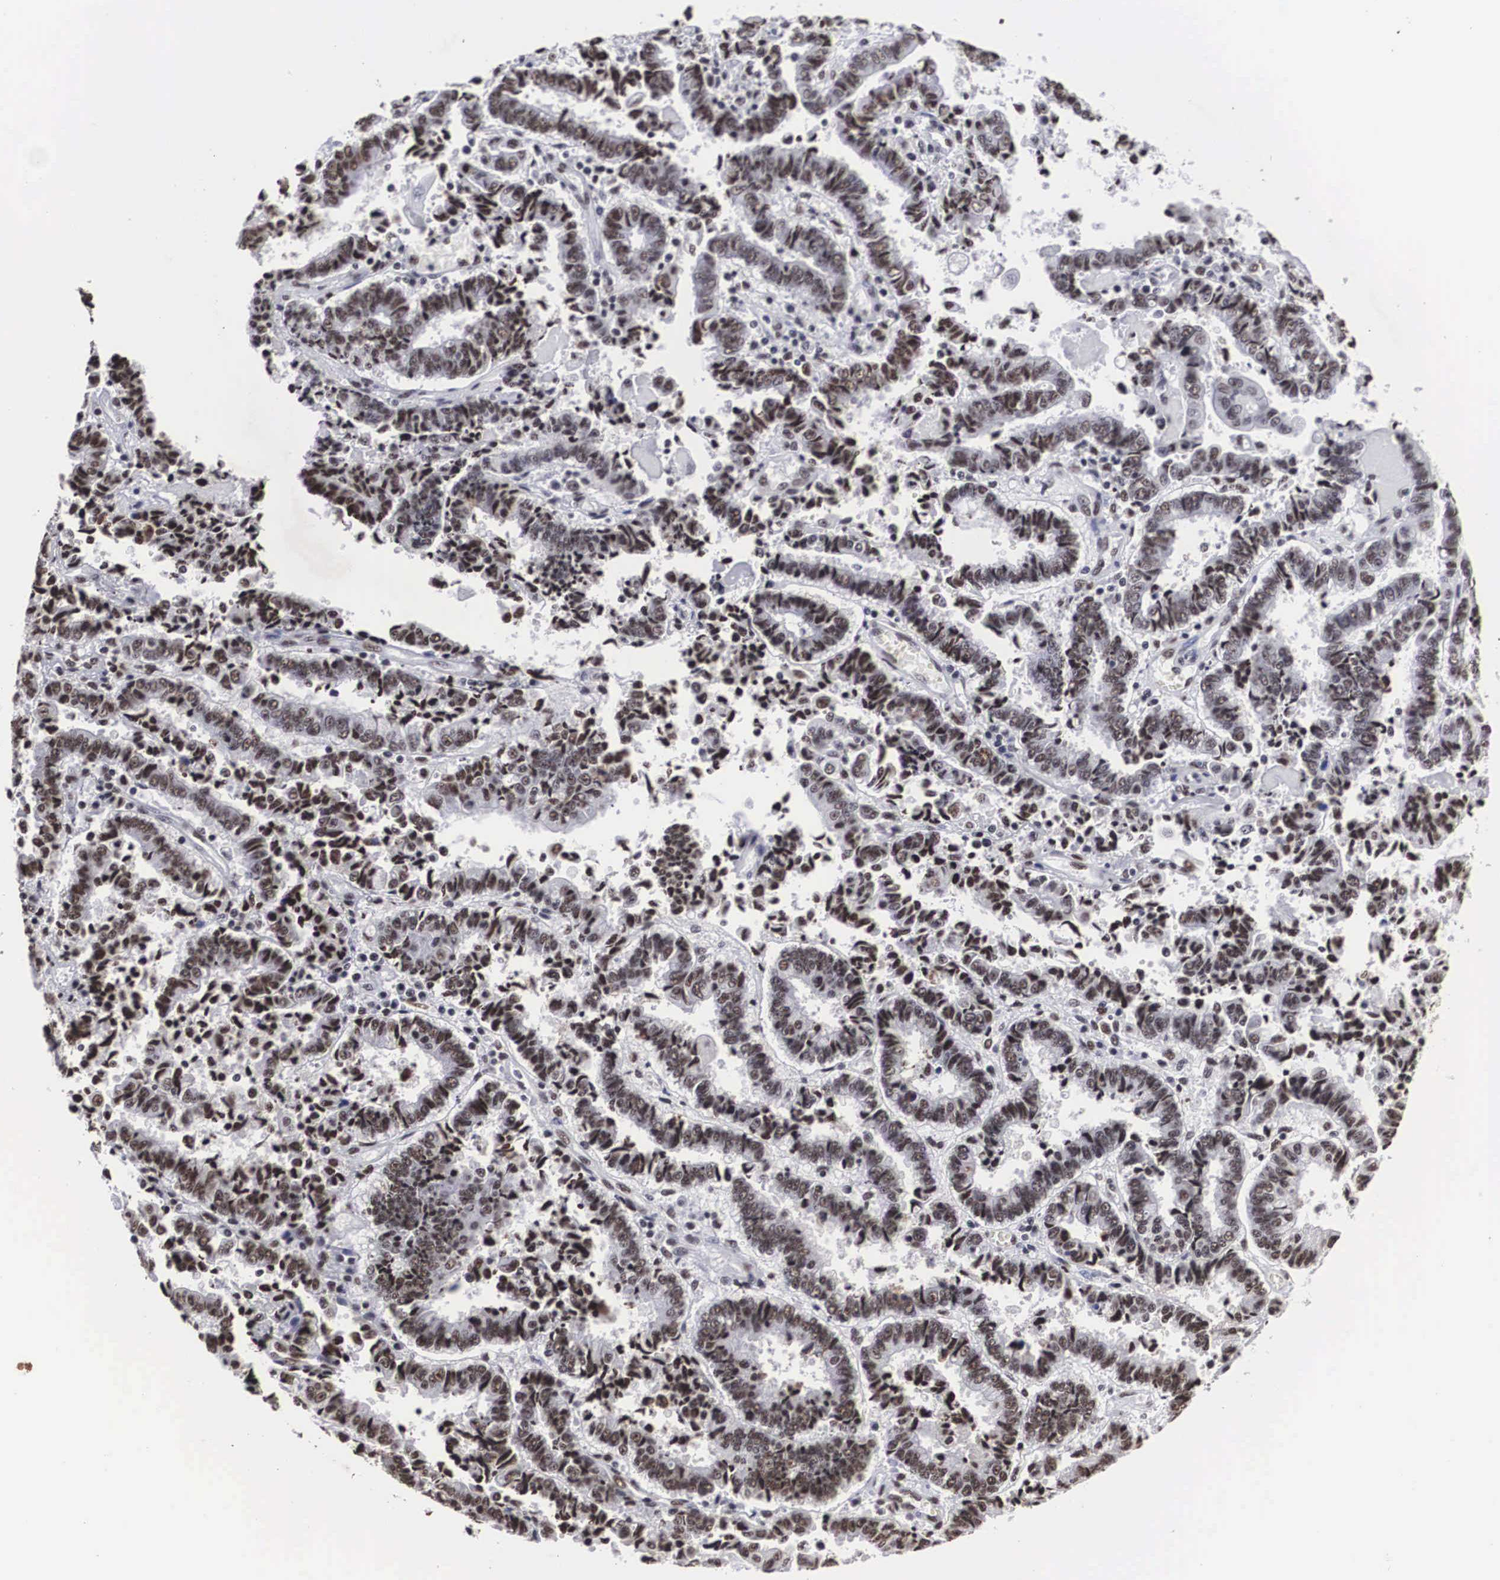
{"staining": {"intensity": "moderate", "quantity": ">75%", "location": "nuclear"}, "tissue": "endometrial cancer", "cell_type": "Tumor cells", "image_type": "cancer", "snomed": [{"axis": "morphology", "description": "Adenocarcinoma, NOS"}, {"axis": "topography", "description": "Endometrium"}], "caption": "An image showing moderate nuclear expression in about >75% of tumor cells in adenocarcinoma (endometrial), as visualized by brown immunohistochemical staining.", "gene": "ACIN1", "patient": {"sex": "female", "age": 75}}